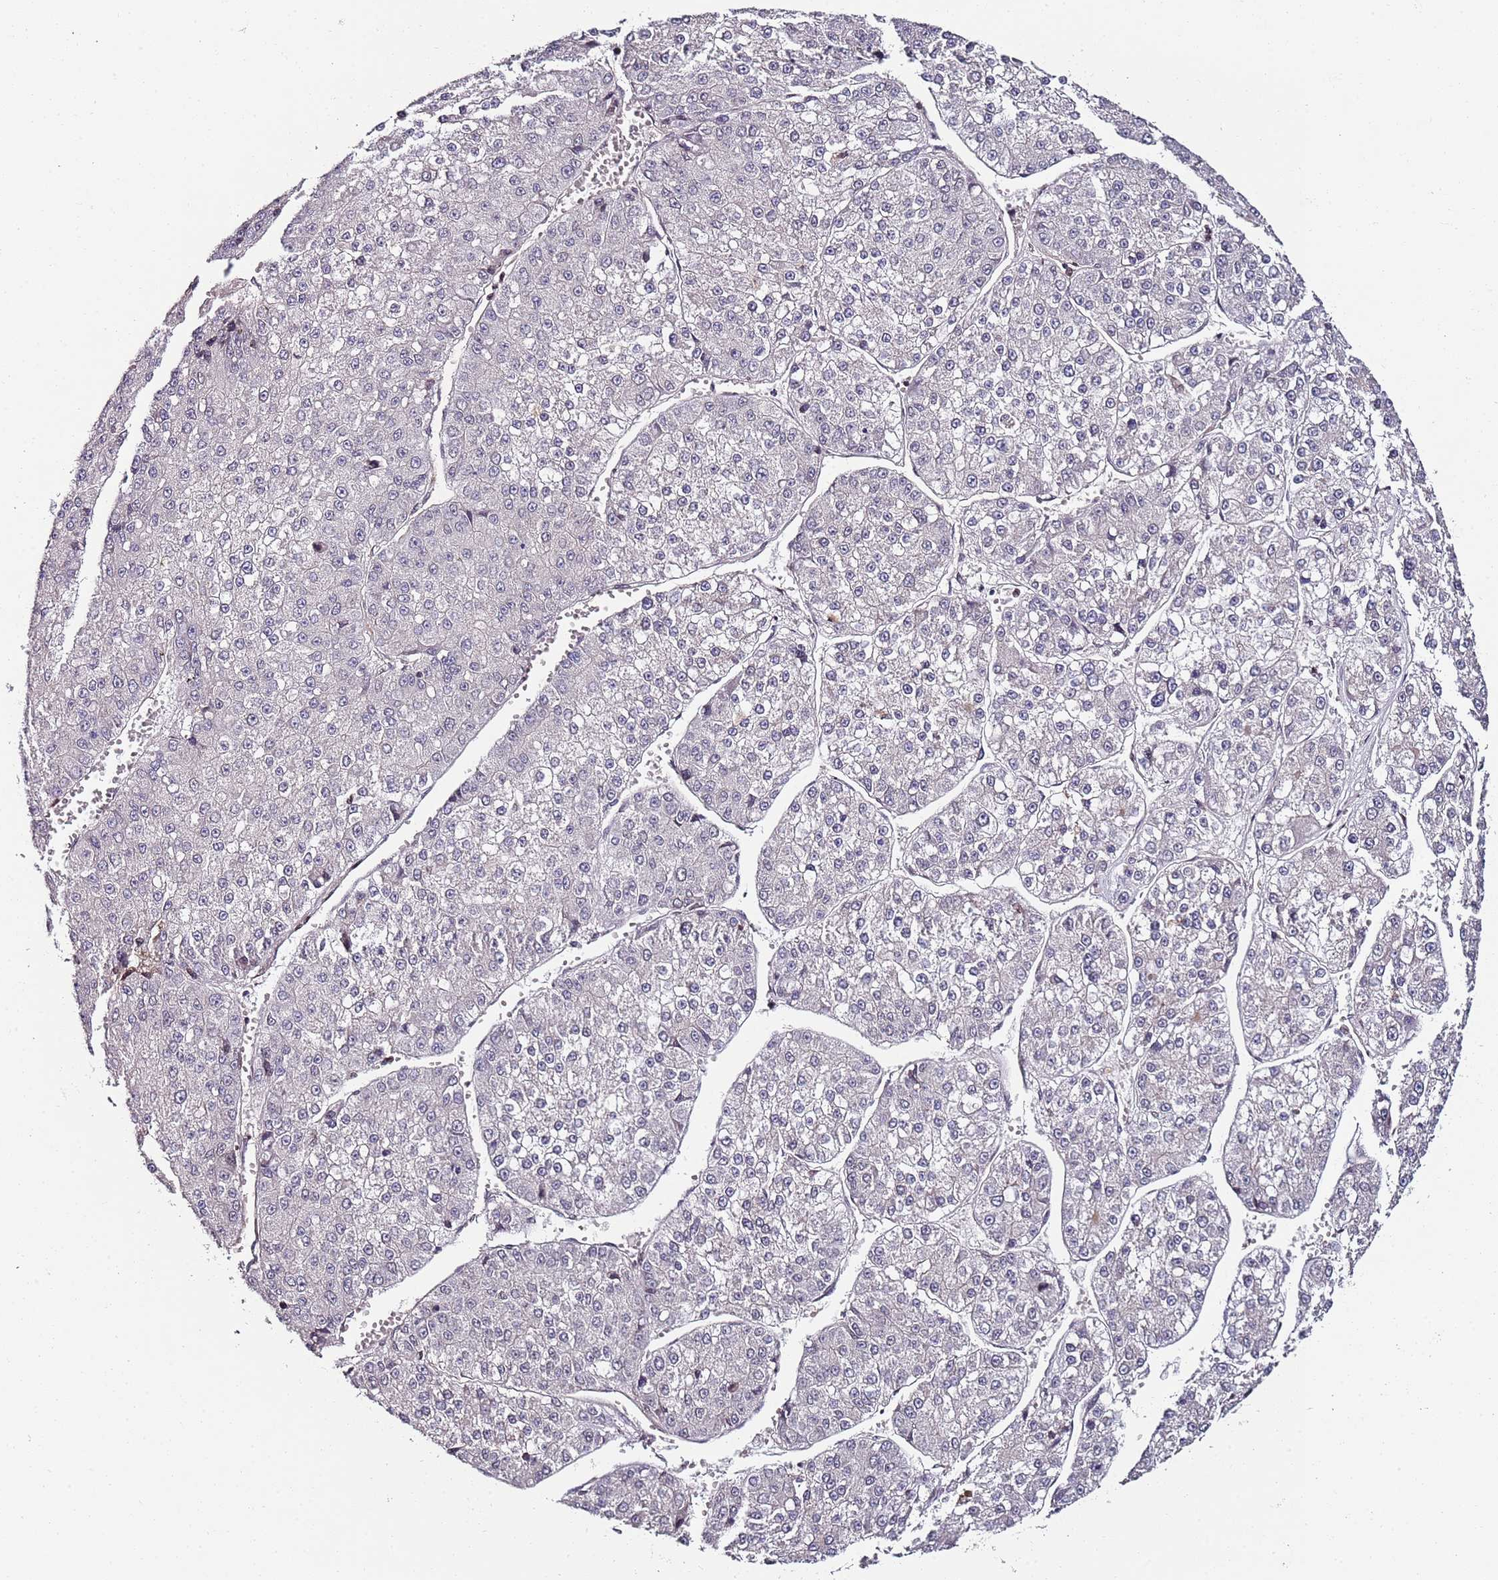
{"staining": {"intensity": "negative", "quantity": "none", "location": "none"}, "tissue": "liver cancer", "cell_type": "Tumor cells", "image_type": "cancer", "snomed": [{"axis": "morphology", "description": "Carcinoma, Hepatocellular, NOS"}, {"axis": "topography", "description": "Liver"}], "caption": "IHC image of human liver cancer (hepatocellular carcinoma) stained for a protein (brown), which demonstrates no expression in tumor cells.", "gene": "DUSP28", "patient": {"sex": "female", "age": 73}}